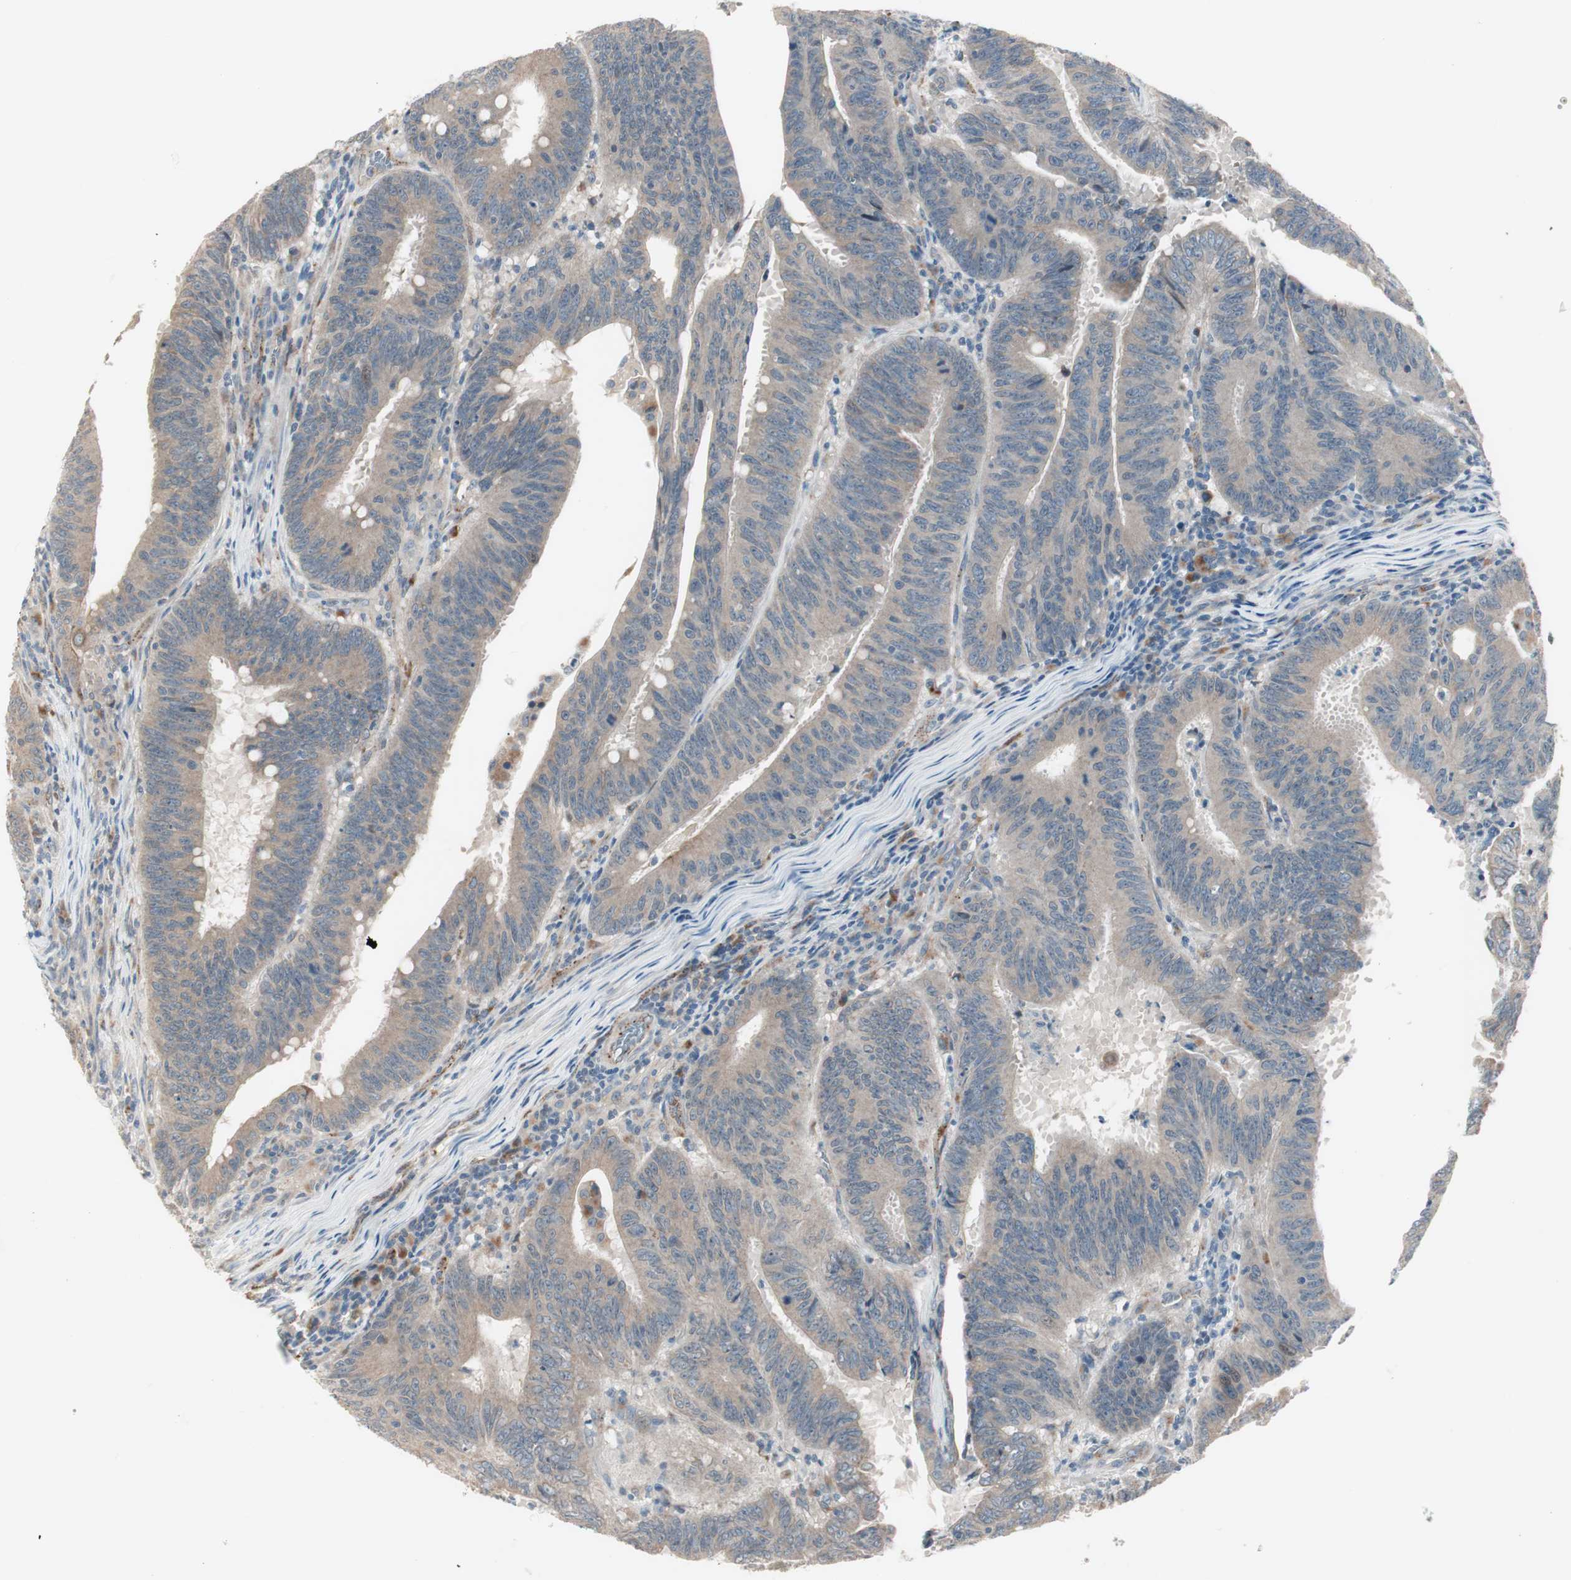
{"staining": {"intensity": "weak", "quantity": "25%-75%", "location": "cytoplasmic/membranous"}, "tissue": "colorectal cancer", "cell_type": "Tumor cells", "image_type": "cancer", "snomed": [{"axis": "morphology", "description": "Adenocarcinoma, NOS"}, {"axis": "topography", "description": "Colon"}], "caption": "Brown immunohistochemical staining in colorectal cancer exhibits weak cytoplasmic/membranous staining in approximately 25%-75% of tumor cells. (brown staining indicates protein expression, while blue staining denotes nuclei).", "gene": "FGFR4", "patient": {"sex": "male", "age": 45}}